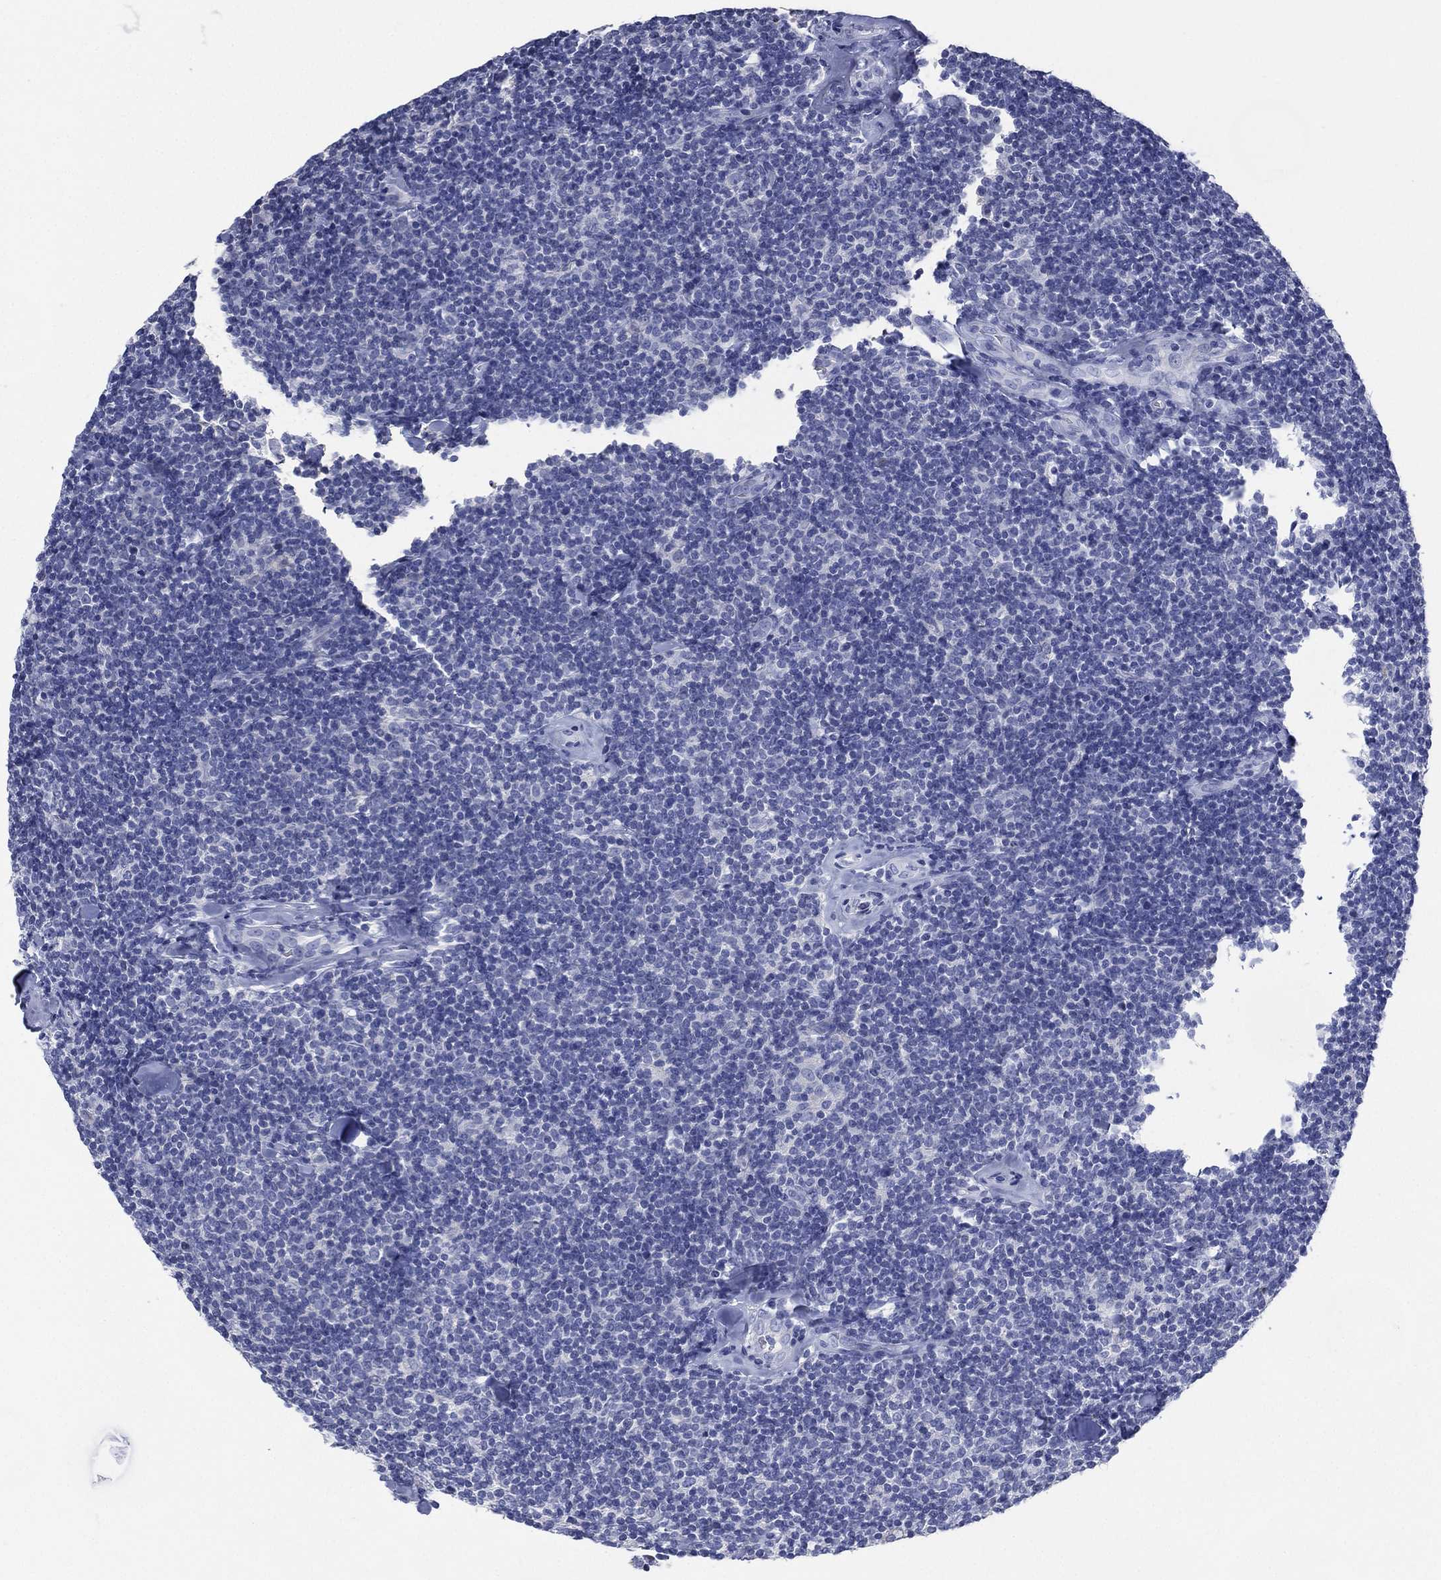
{"staining": {"intensity": "negative", "quantity": "none", "location": "none"}, "tissue": "lymphoma", "cell_type": "Tumor cells", "image_type": "cancer", "snomed": [{"axis": "morphology", "description": "Malignant lymphoma, non-Hodgkin's type, Low grade"}, {"axis": "topography", "description": "Lymph node"}], "caption": "Histopathology image shows no significant protein expression in tumor cells of malignant lymphoma, non-Hodgkin's type (low-grade). Brightfield microscopy of immunohistochemistry (IHC) stained with DAB (brown) and hematoxylin (blue), captured at high magnification.", "gene": "TMEM247", "patient": {"sex": "female", "age": 56}}